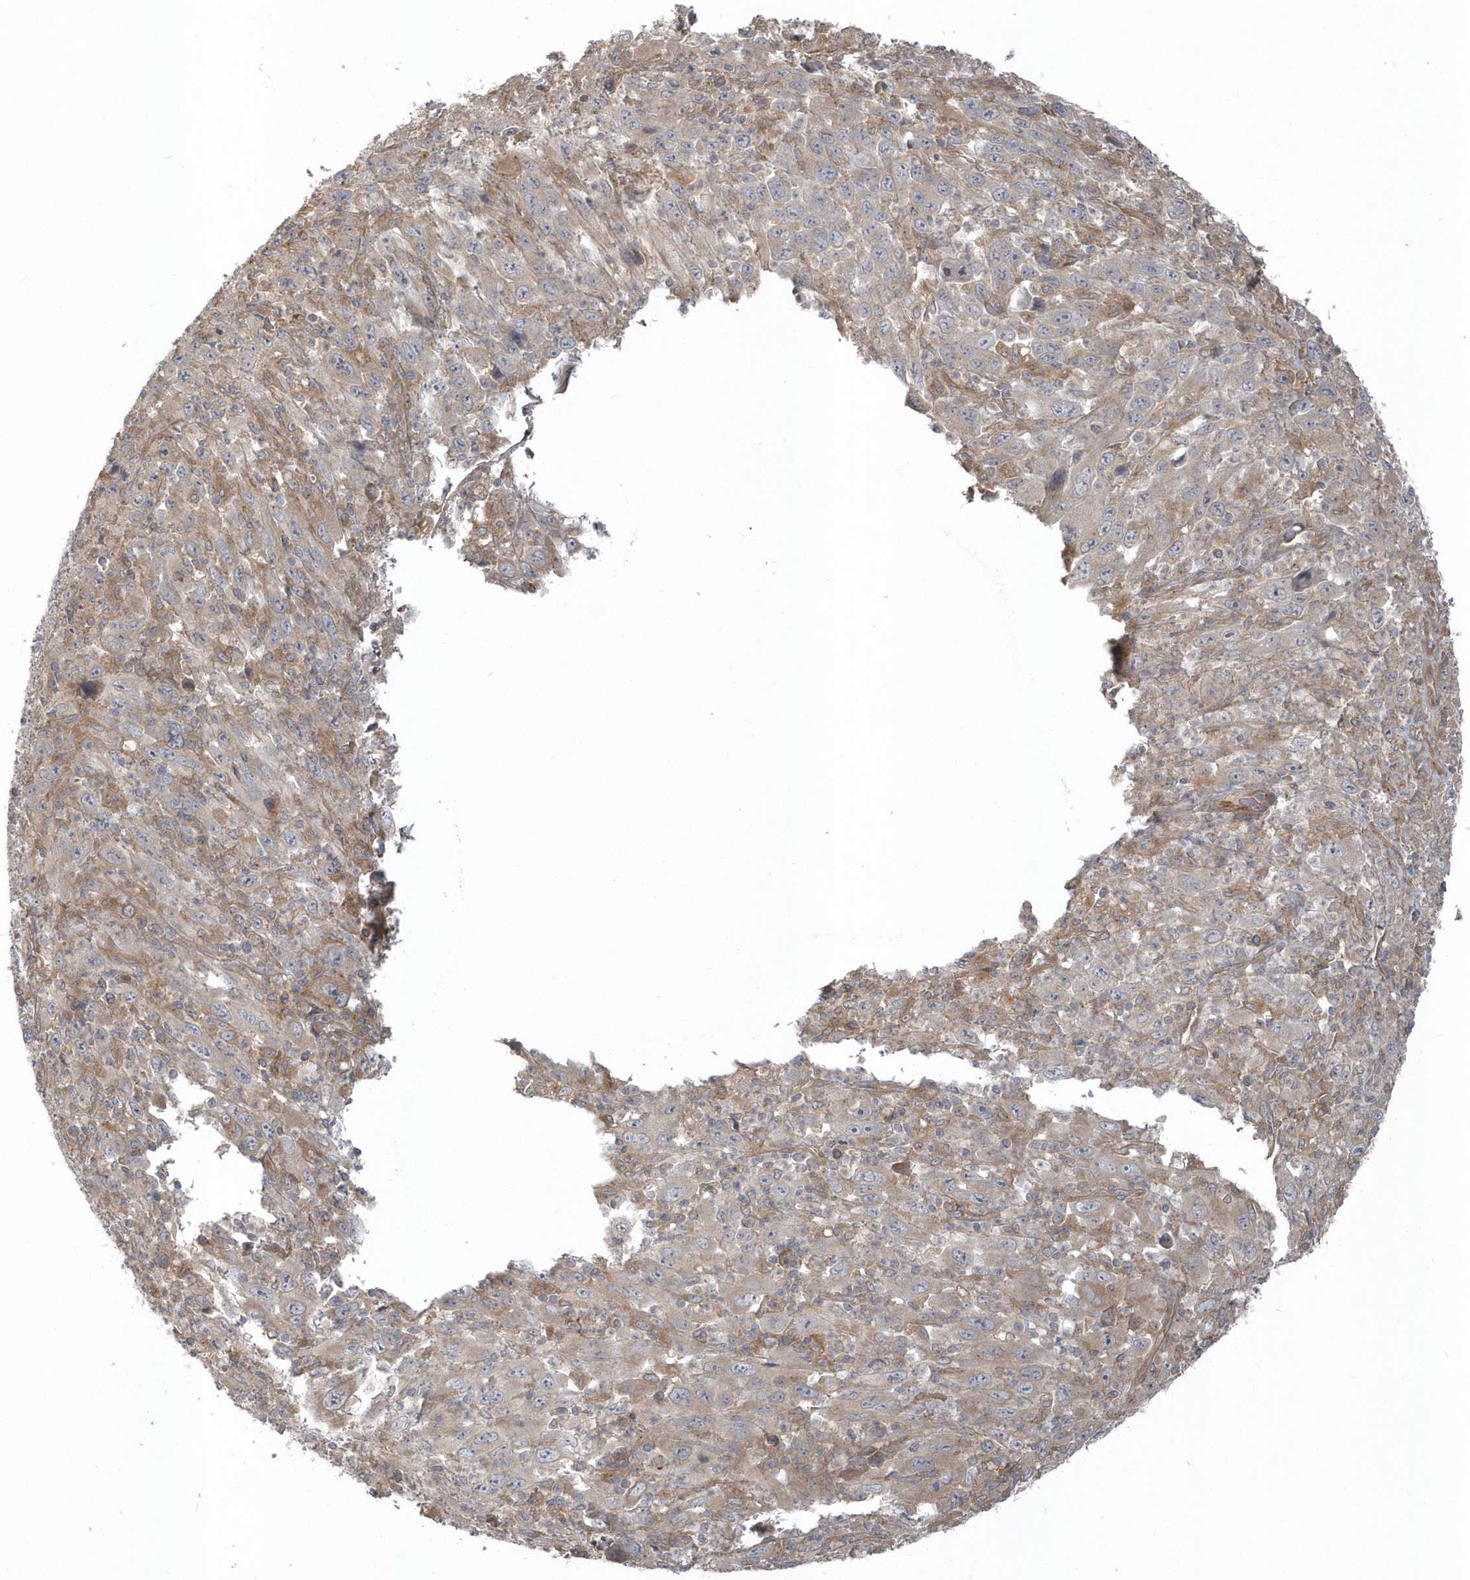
{"staining": {"intensity": "negative", "quantity": "none", "location": "none"}, "tissue": "melanoma", "cell_type": "Tumor cells", "image_type": "cancer", "snomed": [{"axis": "morphology", "description": "Malignant melanoma, Metastatic site"}, {"axis": "topography", "description": "Skin"}], "caption": "Immunohistochemical staining of malignant melanoma (metastatic site) demonstrates no significant staining in tumor cells. (DAB IHC with hematoxylin counter stain).", "gene": "ACTR1A", "patient": {"sex": "female", "age": 56}}